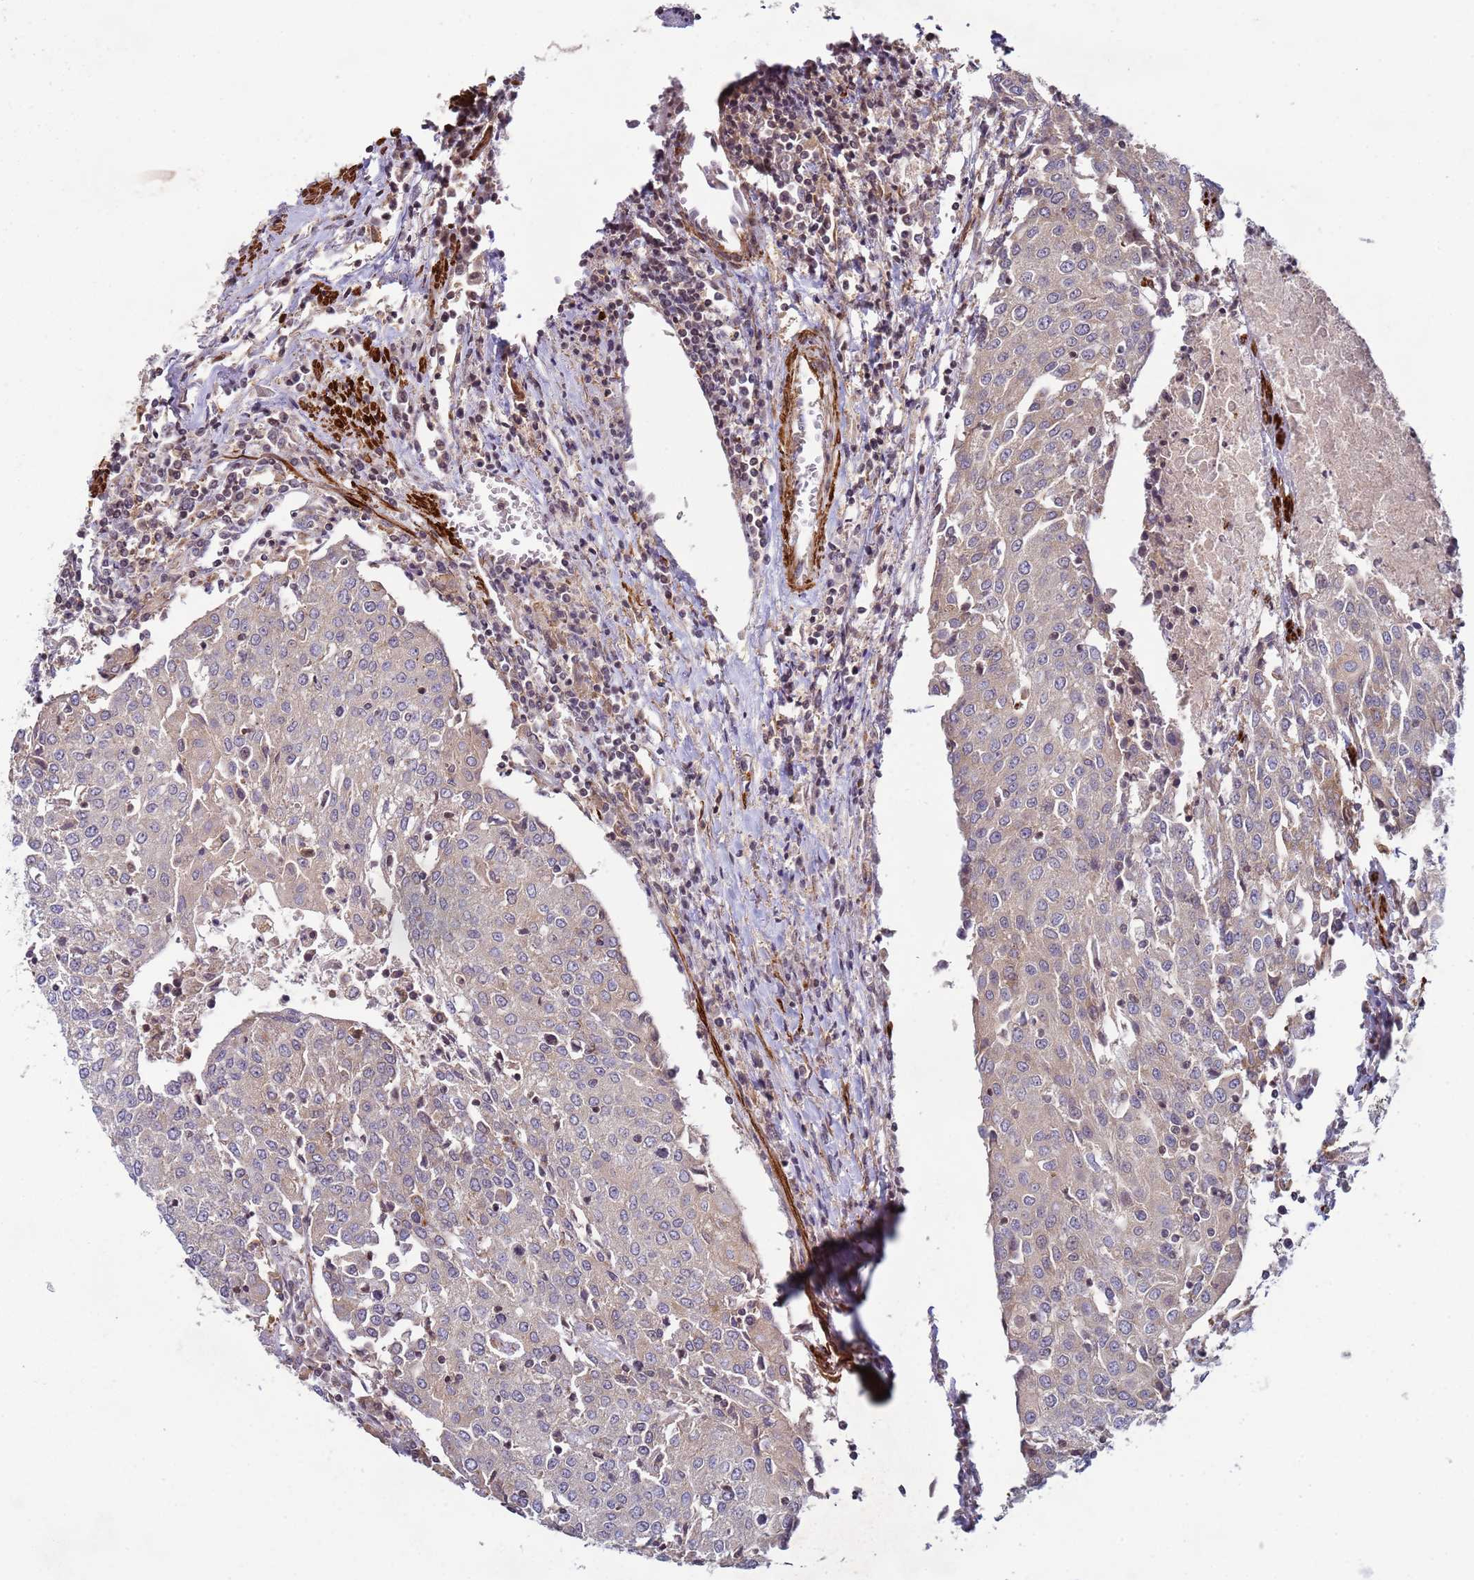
{"staining": {"intensity": "weak", "quantity": "25%-75%", "location": "cytoplasmic/membranous"}, "tissue": "urothelial cancer", "cell_type": "Tumor cells", "image_type": "cancer", "snomed": [{"axis": "morphology", "description": "Urothelial carcinoma, High grade"}, {"axis": "topography", "description": "Urinary bladder"}], "caption": "High-grade urothelial carcinoma stained for a protein displays weak cytoplasmic/membranous positivity in tumor cells.", "gene": "SNAPC4", "patient": {"sex": "female", "age": 85}}